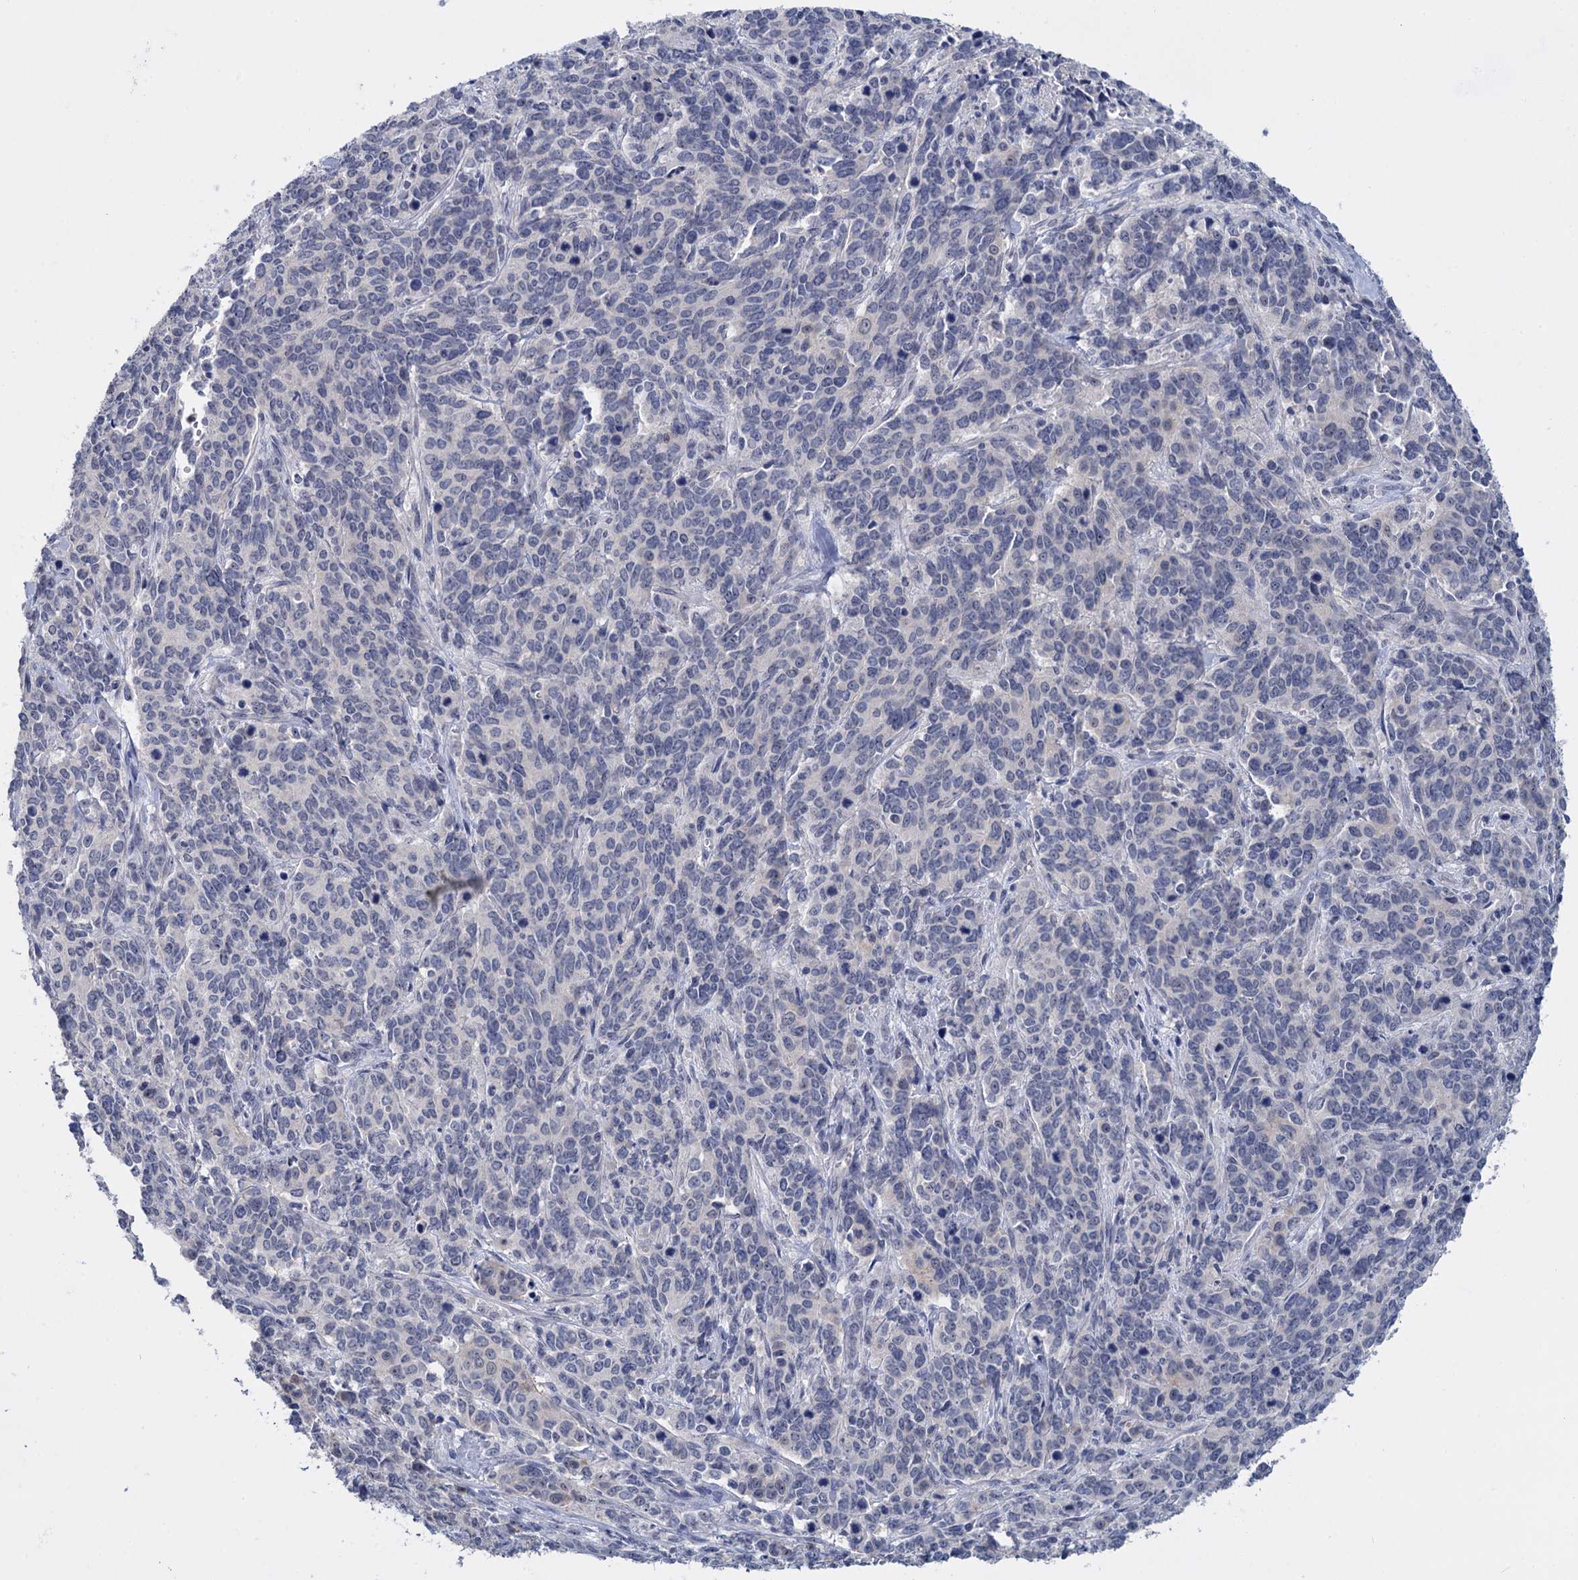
{"staining": {"intensity": "negative", "quantity": "none", "location": "none"}, "tissue": "cervical cancer", "cell_type": "Tumor cells", "image_type": "cancer", "snomed": [{"axis": "morphology", "description": "Squamous cell carcinoma, NOS"}, {"axis": "topography", "description": "Cervix"}], "caption": "IHC of cervical cancer demonstrates no positivity in tumor cells.", "gene": "SFN", "patient": {"sex": "female", "age": 60}}